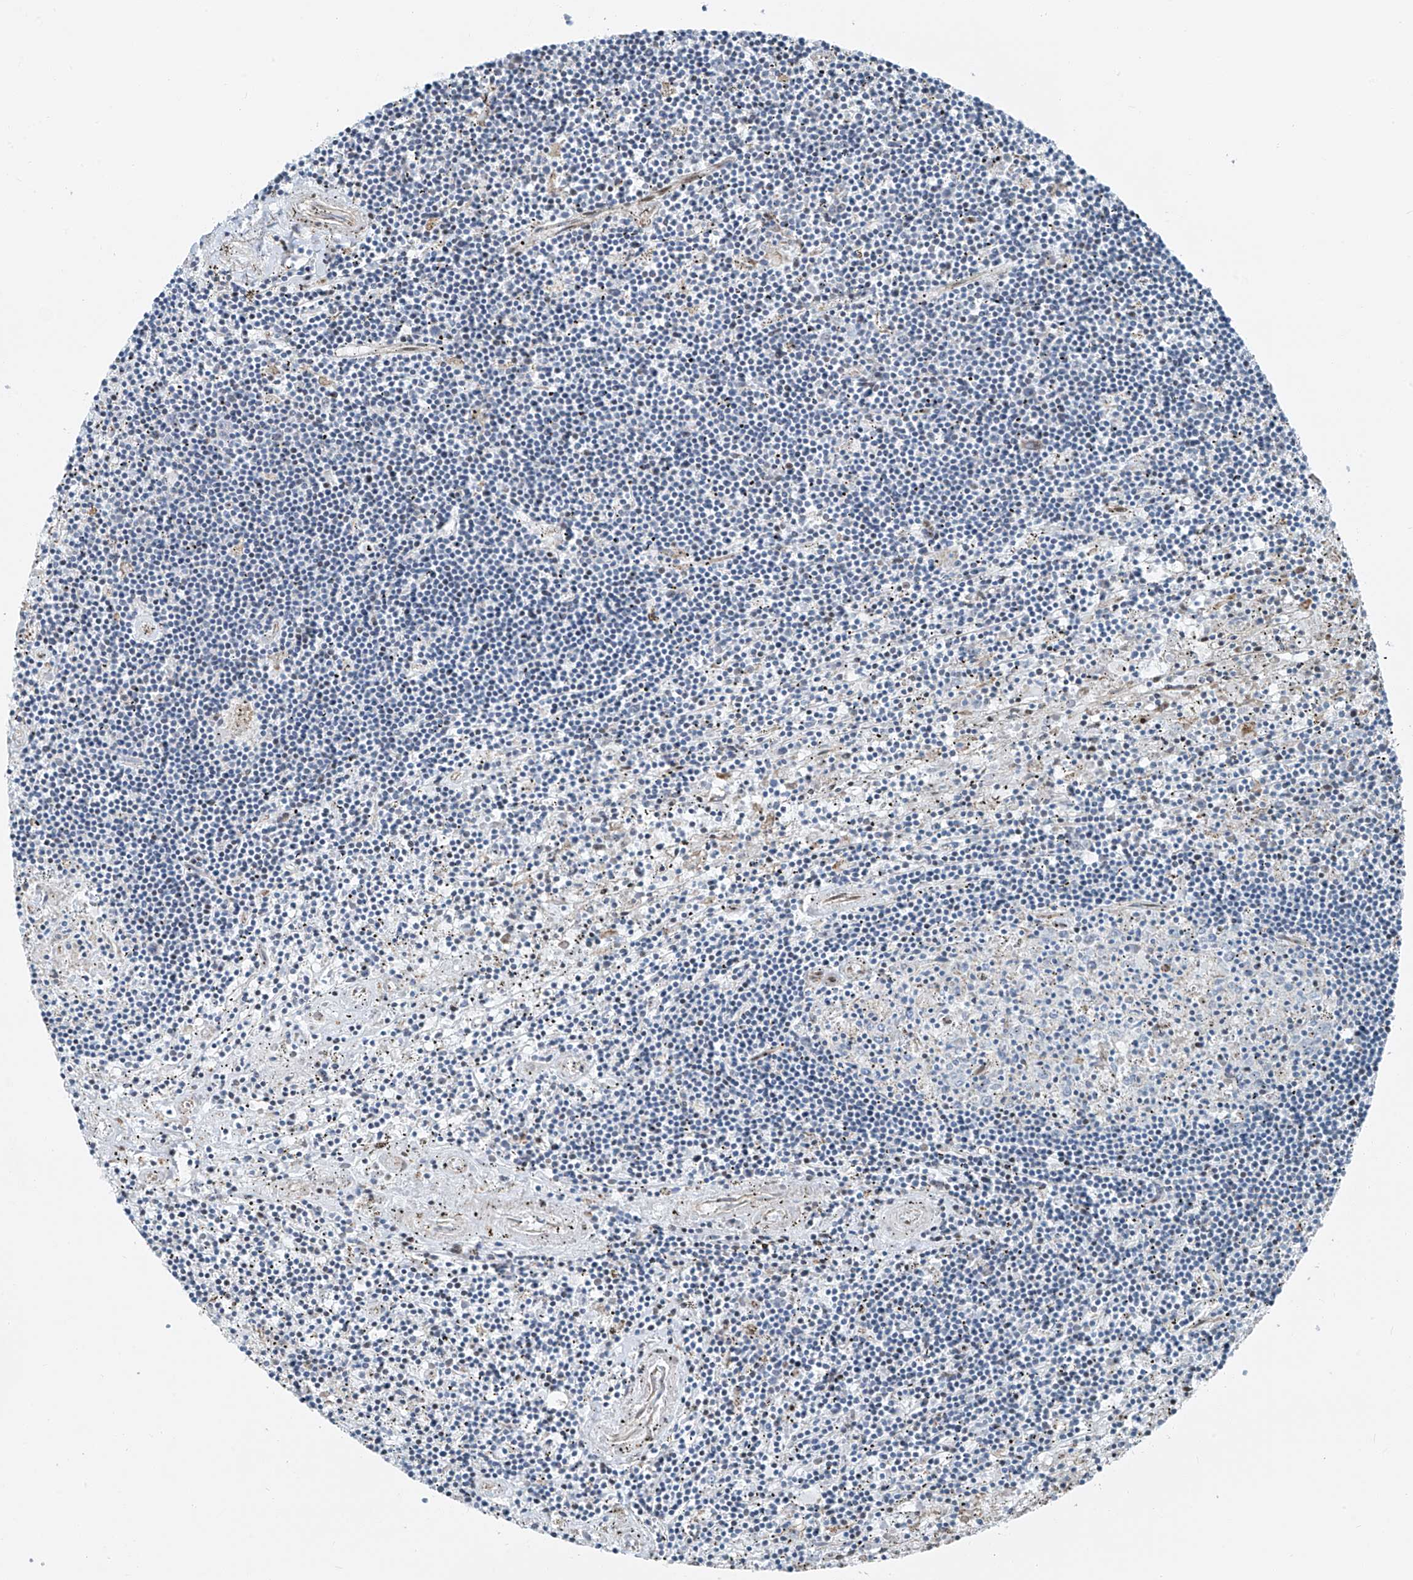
{"staining": {"intensity": "negative", "quantity": "none", "location": "none"}, "tissue": "lymphoma", "cell_type": "Tumor cells", "image_type": "cancer", "snomed": [{"axis": "morphology", "description": "Malignant lymphoma, non-Hodgkin's type, Low grade"}, {"axis": "topography", "description": "Spleen"}], "caption": "This is an immunohistochemistry (IHC) micrograph of lymphoma. There is no expression in tumor cells.", "gene": "HIC2", "patient": {"sex": "male", "age": 76}}